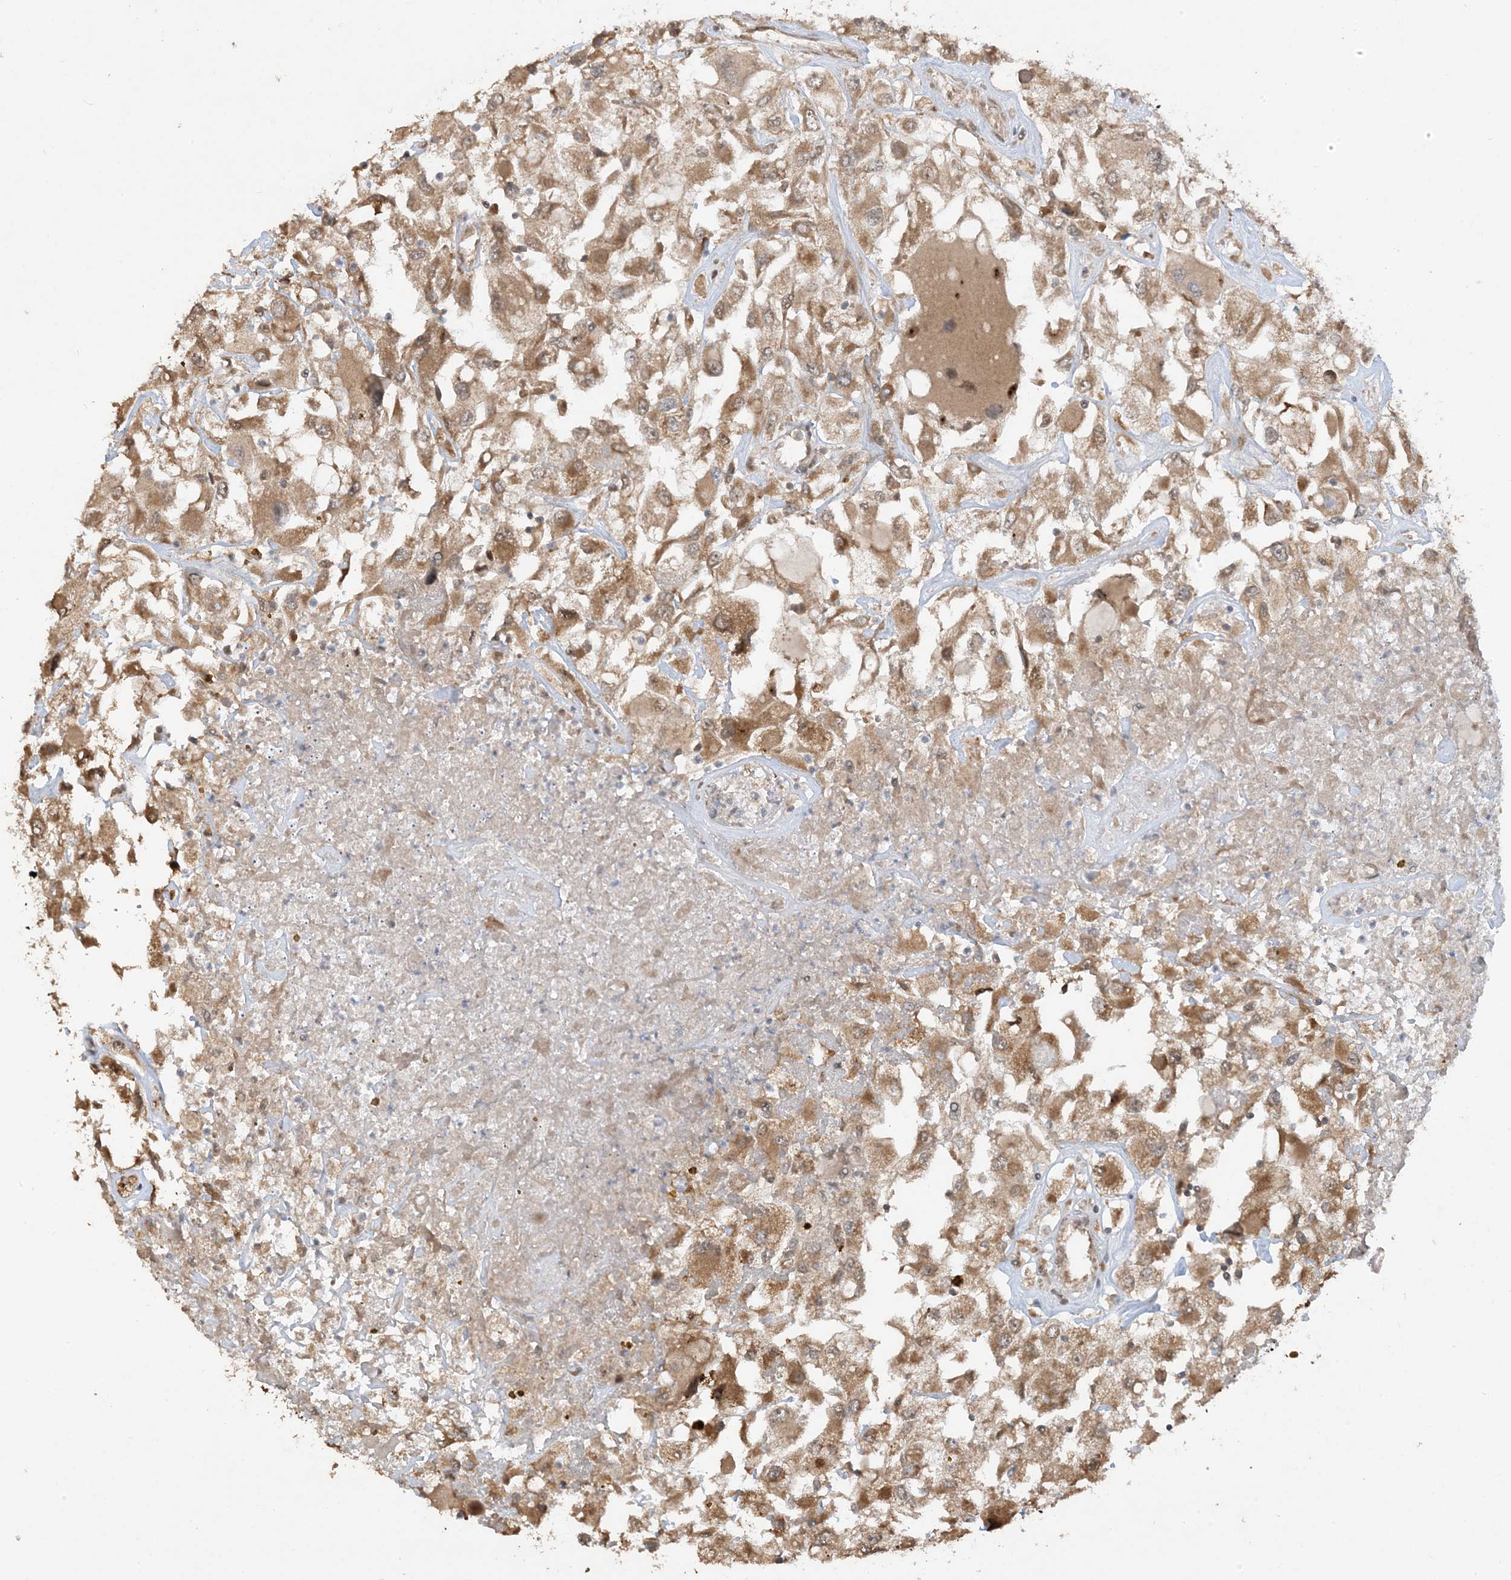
{"staining": {"intensity": "moderate", "quantity": ">75%", "location": "cytoplasmic/membranous"}, "tissue": "renal cancer", "cell_type": "Tumor cells", "image_type": "cancer", "snomed": [{"axis": "morphology", "description": "Adenocarcinoma, NOS"}, {"axis": "topography", "description": "Kidney"}], "caption": "The photomicrograph exhibits immunohistochemical staining of renal cancer (adenocarcinoma). There is moderate cytoplasmic/membranous expression is identified in approximately >75% of tumor cells.", "gene": "PUSL1", "patient": {"sex": "female", "age": 52}}